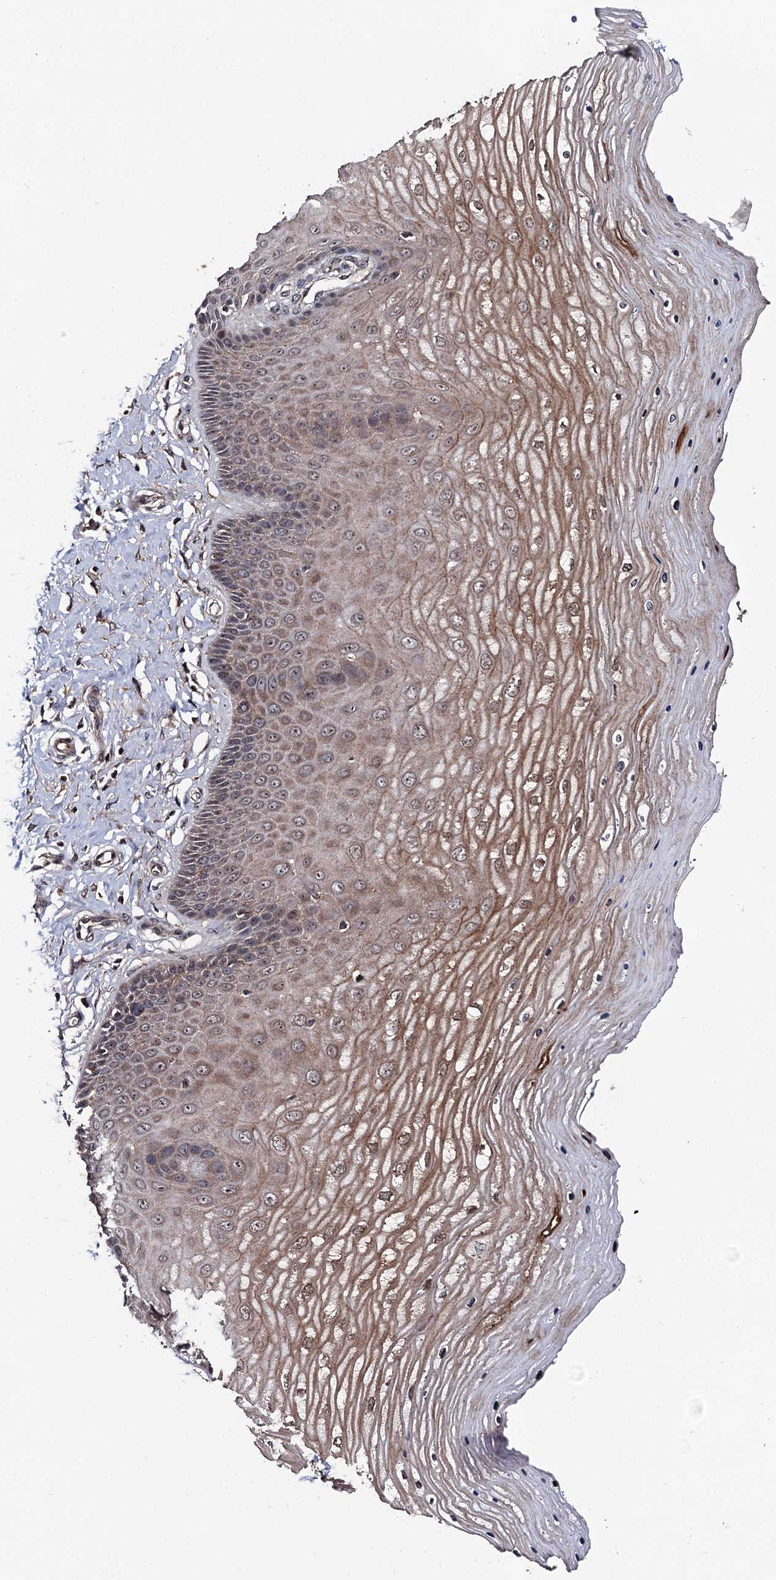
{"staining": {"intensity": "moderate", "quantity": ">75%", "location": "cytoplasmic/membranous,nuclear"}, "tissue": "cervix", "cell_type": "Squamous epithelial cells", "image_type": "normal", "snomed": [{"axis": "morphology", "description": "Normal tissue, NOS"}, {"axis": "topography", "description": "Cervix"}], "caption": "Normal cervix was stained to show a protein in brown. There is medium levels of moderate cytoplasmic/membranous,nuclear expression in approximately >75% of squamous epithelial cells. (DAB (3,3'-diaminobenzidine) IHC, brown staining for protein, blue staining for nuclei).", "gene": "KXD1", "patient": {"sex": "female", "age": 55}}